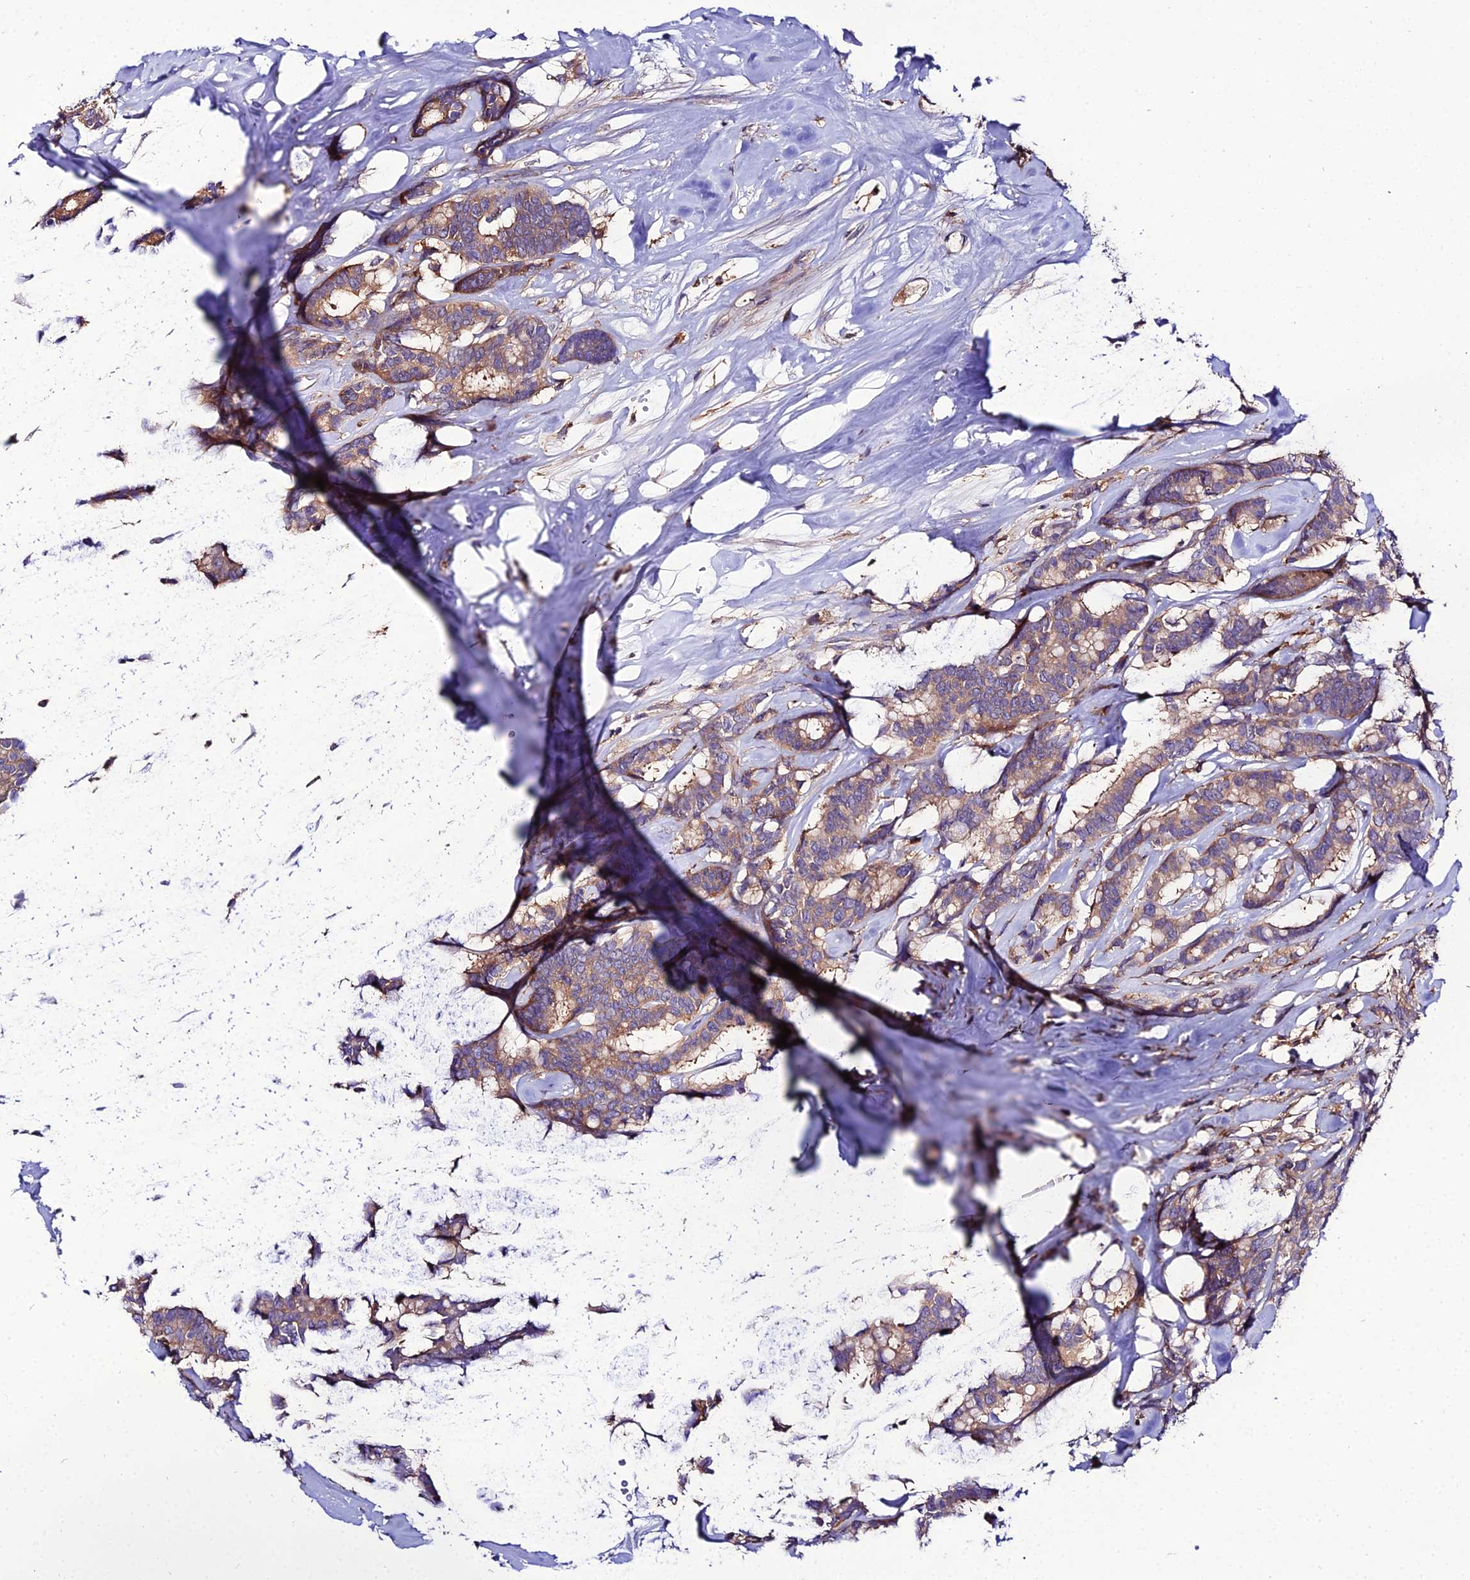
{"staining": {"intensity": "moderate", "quantity": "25%-75%", "location": "cytoplasmic/membranous"}, "tissue": "breast cancer", "cell_type": "Tumor cells", "image_type": "cancer", "snomed": [{"axis": "morphology", "description": "Duct carcinoma"}, {"axis": "topography", "description": "Breast"}], "caption": "This is a photomicrograph of immunohistochemistry staining of intraductal carcinoma (breast), which shows moderate expression in the cytoplasmic/membranous of tumor cells.", "gene": "C2orf69", "patient": {"sex": "female", "age": 87}}